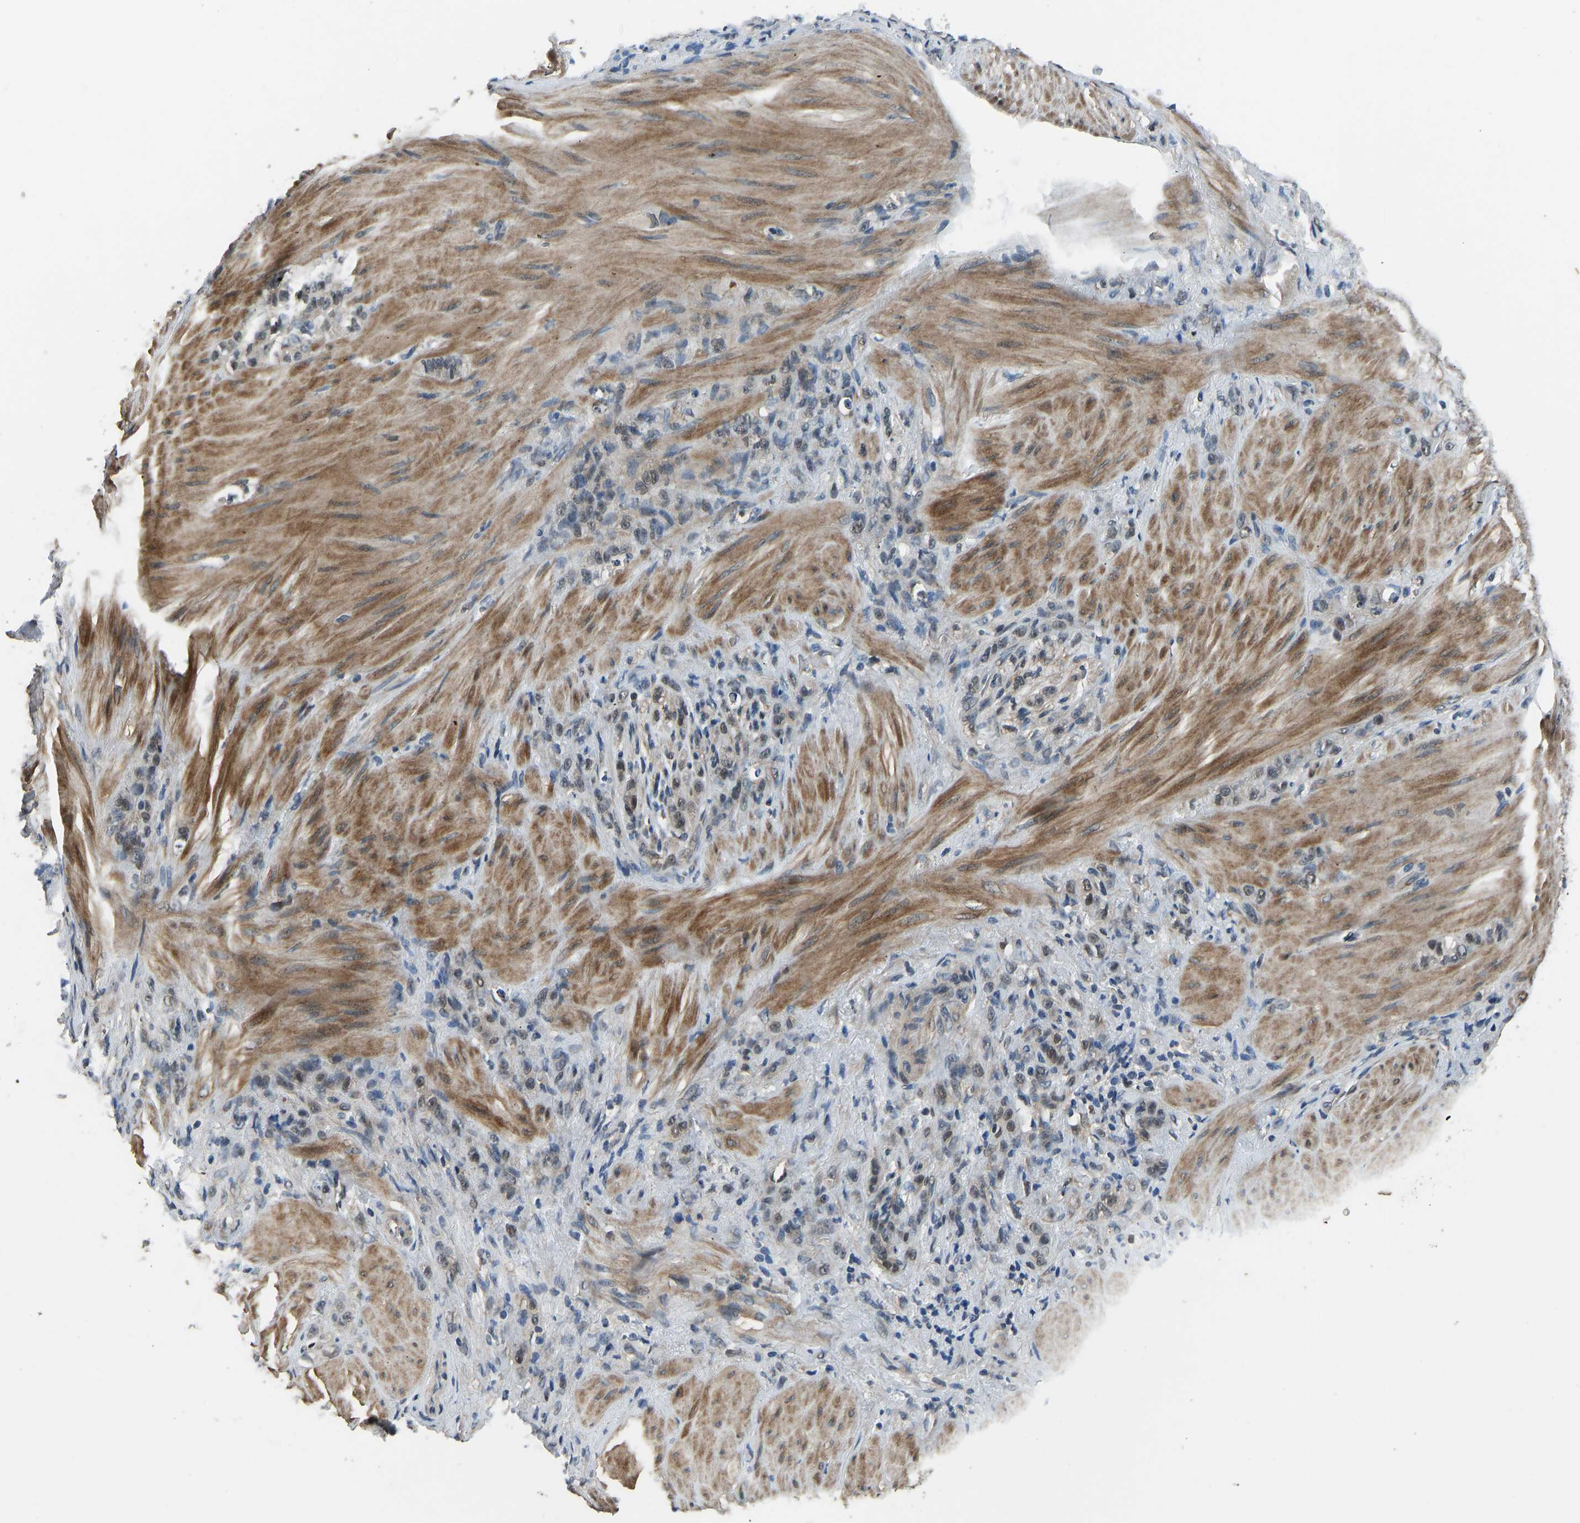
{"staining": {"intensity": "weak", "quantity": "<25%", "location": "nuclear"}, "tissue": "stomach cancer", "cell_type": "Tumor cells", "image_type": "cancer", "snomed": [{"axis": "morphology", "description": "Normal tissue, NOS"}, {"axis": "morphology", "description": "Adenocarcinoma, NOS"}, {"axis": "topography", "description": "Stomach"}], "caption": "Immunohistochemical staining of stomach adenocarcinoma displays no significant staining in tumor cells.", "gene": "TOX4", "patient": {"sex": "male", "age": 82}}